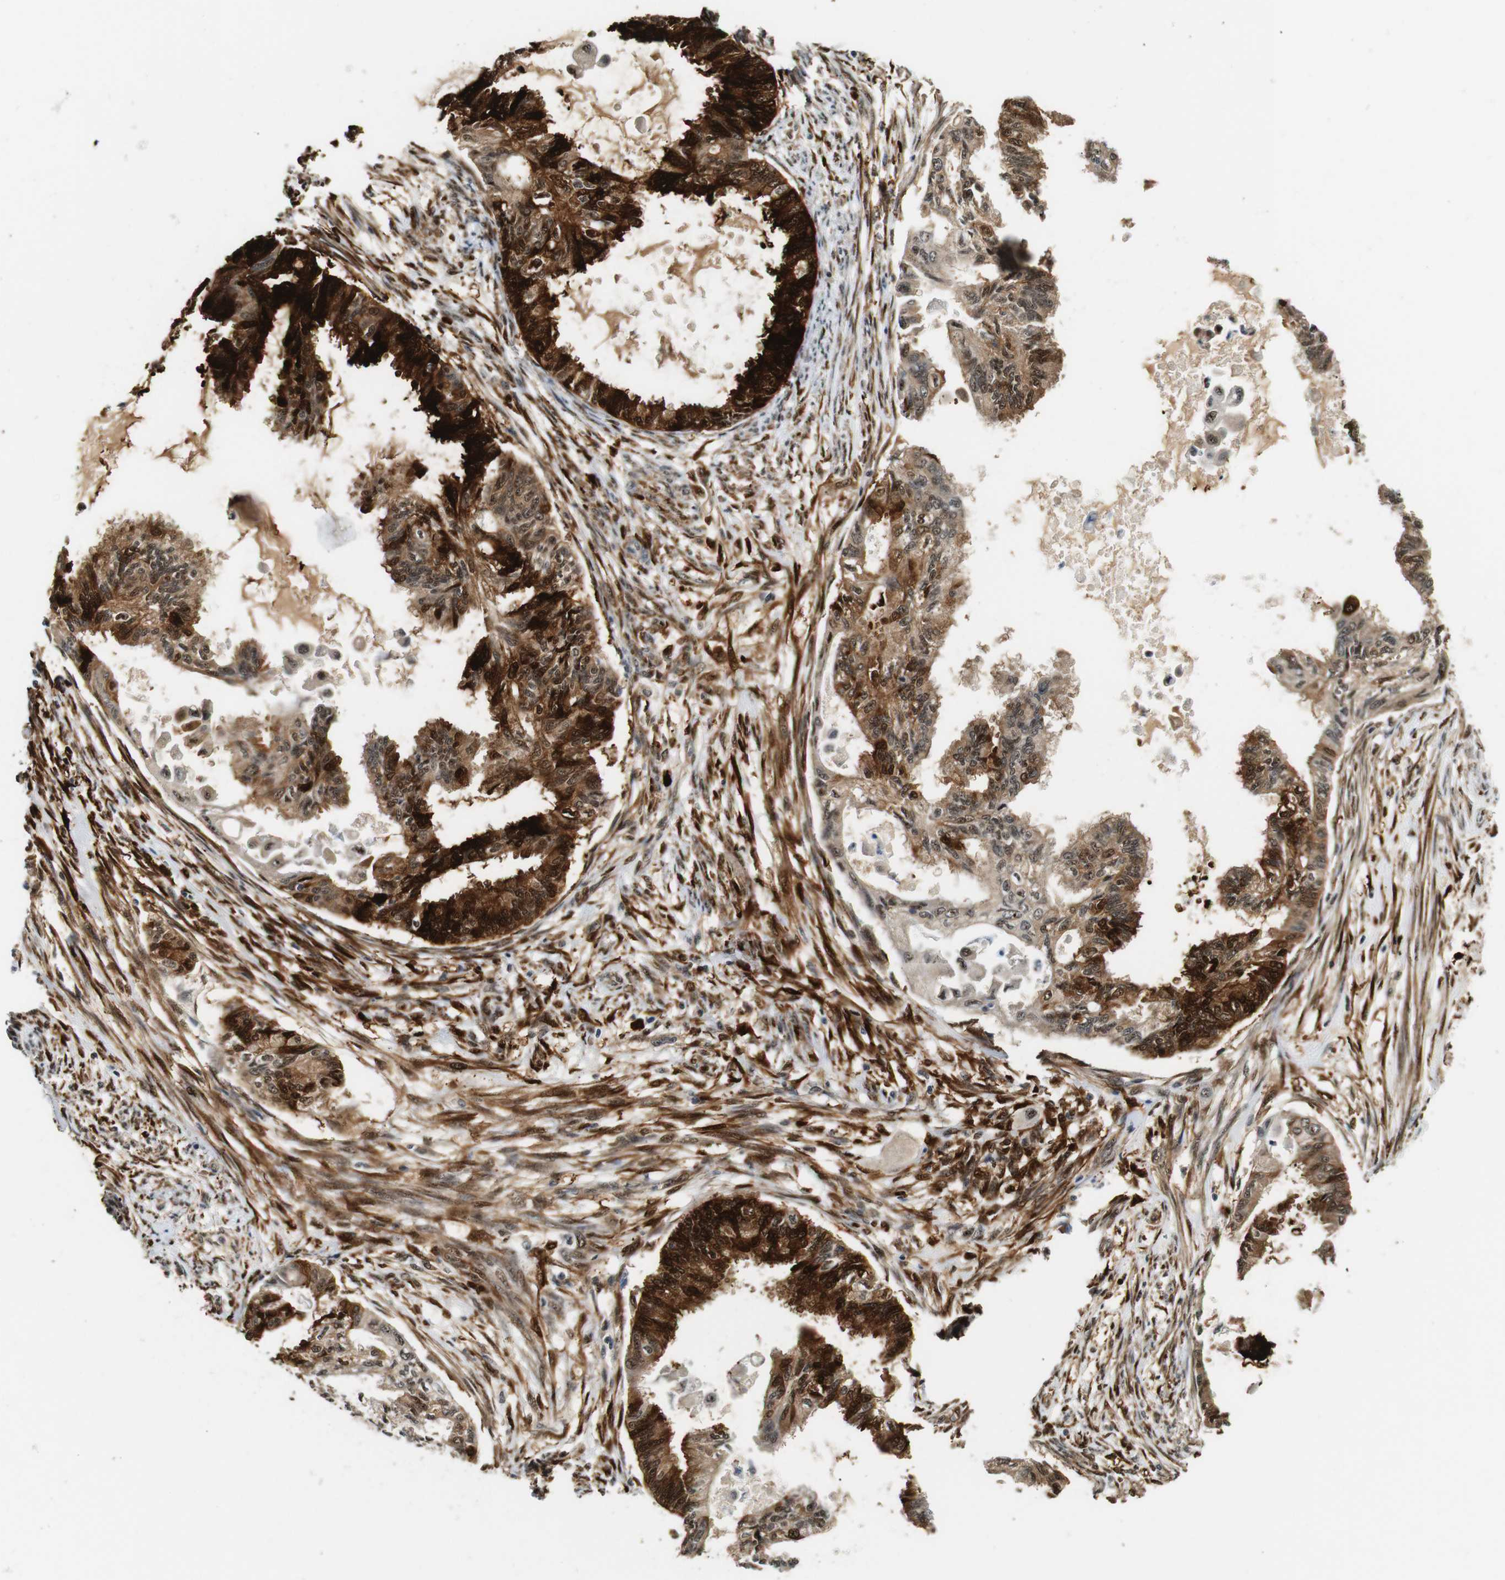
{"staining": {"intensity": "strong", "quantity": ">75%", "location": "cytoplasmic/membranous,nuclear"}, "tissue": "cervical cancer", "cell_type": "Tumor cells", "image_type": "cancer", "snomed": [{"axis": "morphology", "description": "Normal tissue, NOS"}, {"axis": "morphology", "description": "Adenocarcinoma, NOS"}, {"axis": "topography", "description": "Cervix"}, {"axis": "topography", "description": "Endometrium"}], "caption": "A photomicrograph showing strong cytoplasmic/membranous and nuclear expression in approximately >75% of tumor cells in adenocarcinoma (cervical), as visualized by brown immunohistochemical staining.", "gene": "LXN", "patient": {"sex": "female", "age": 86}}